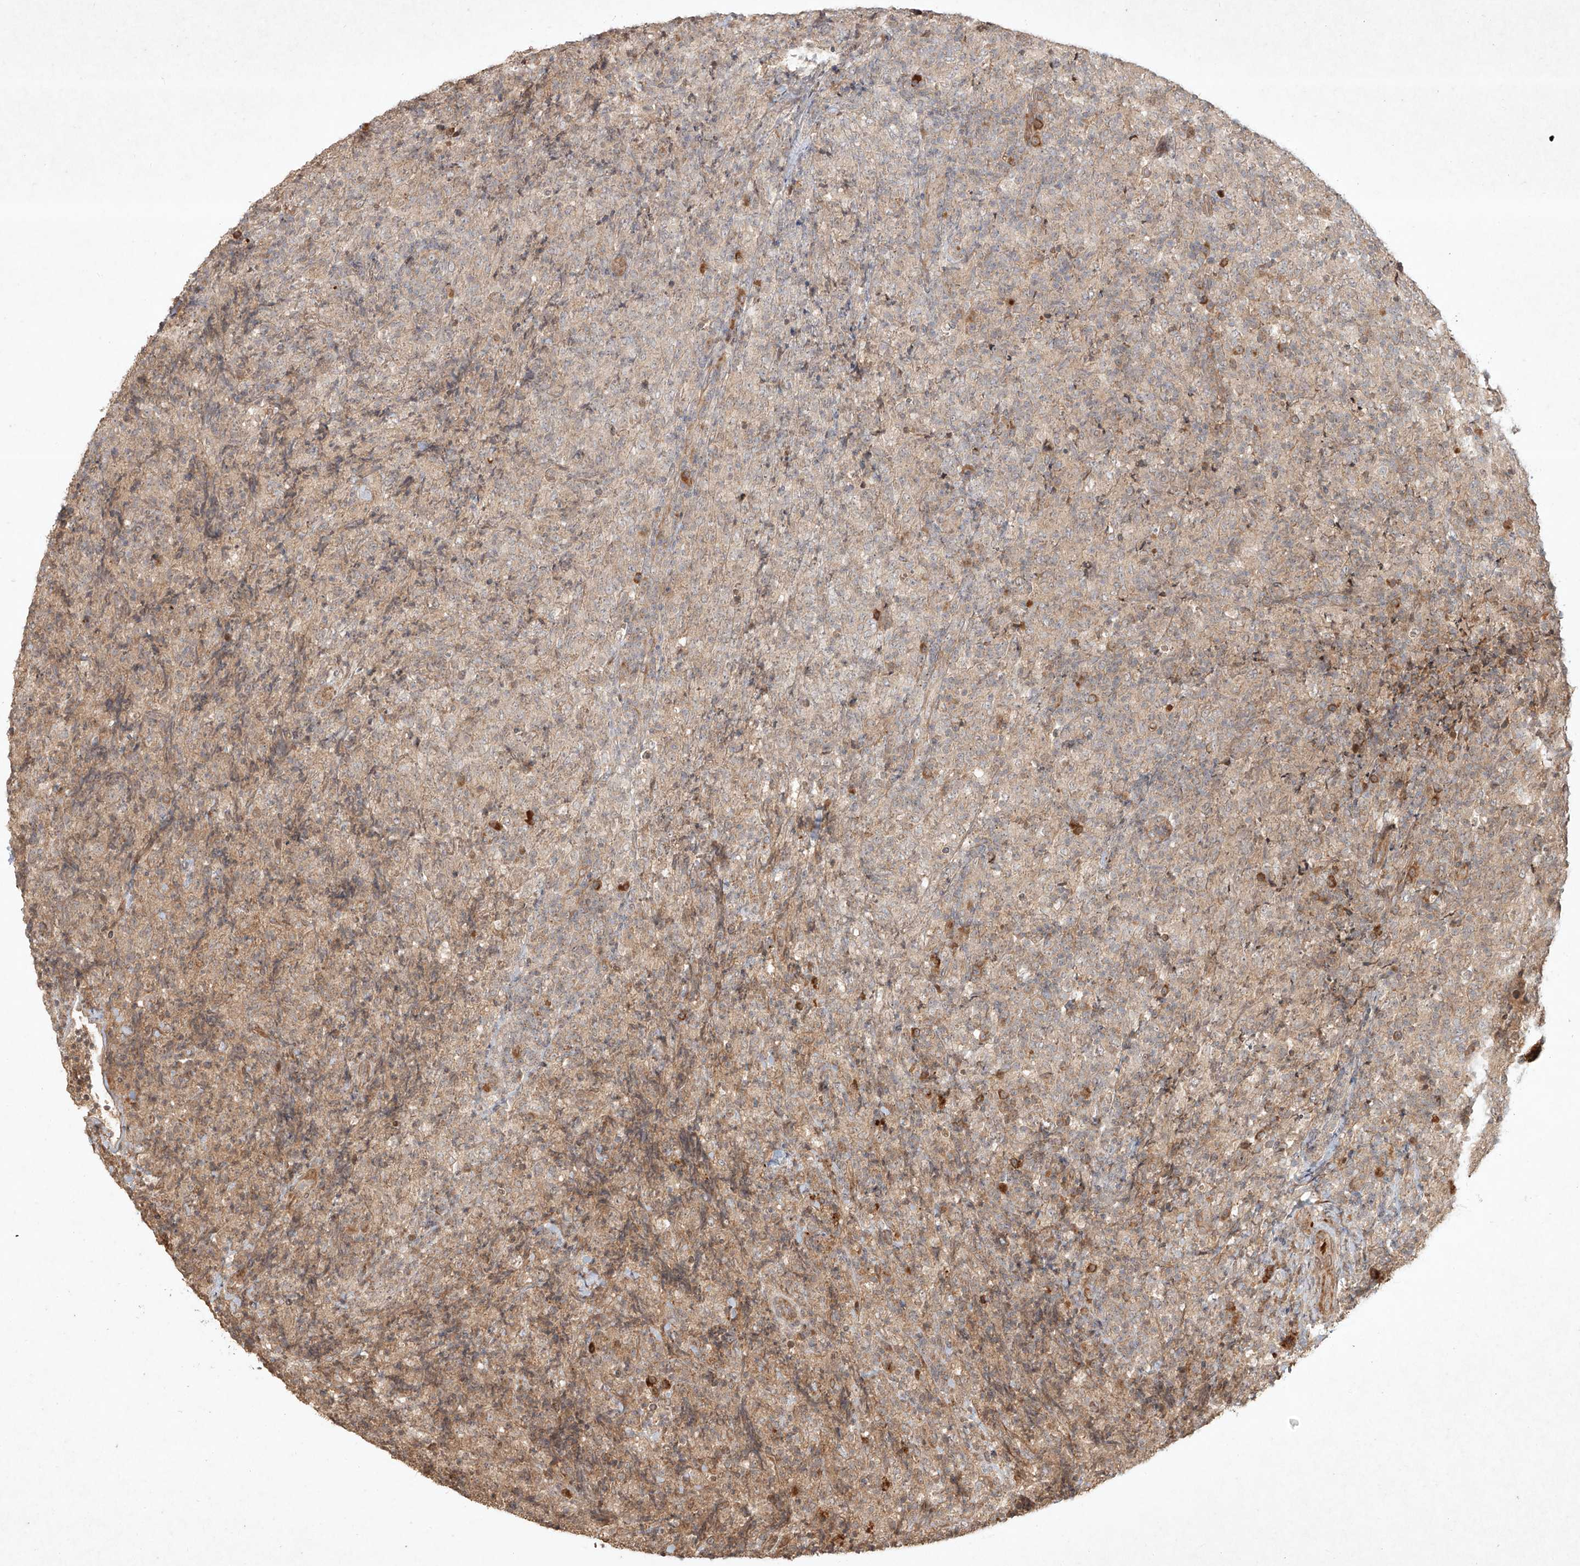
{"staining": {"intensity": "negative", "quantity": "none", "location": "none"}, "tissue": "lymphoma", "cell_type": "Tumor cells", "image_type": "cancer", "snomed": [{"axis": "morphology", "description": "Malignant lymphoma, non-Hodgkin's type, High grade"}, {"axis": "topography", "description": "Tonsil"}], "caption": "Human high-grade malignant lymphoma, non-Hodgkin's type stained for a protein using IHC demonstrates no positivity in tumor cells.", "gene": "CYYR1", "patient": {"sex": "female", "age": 36}}